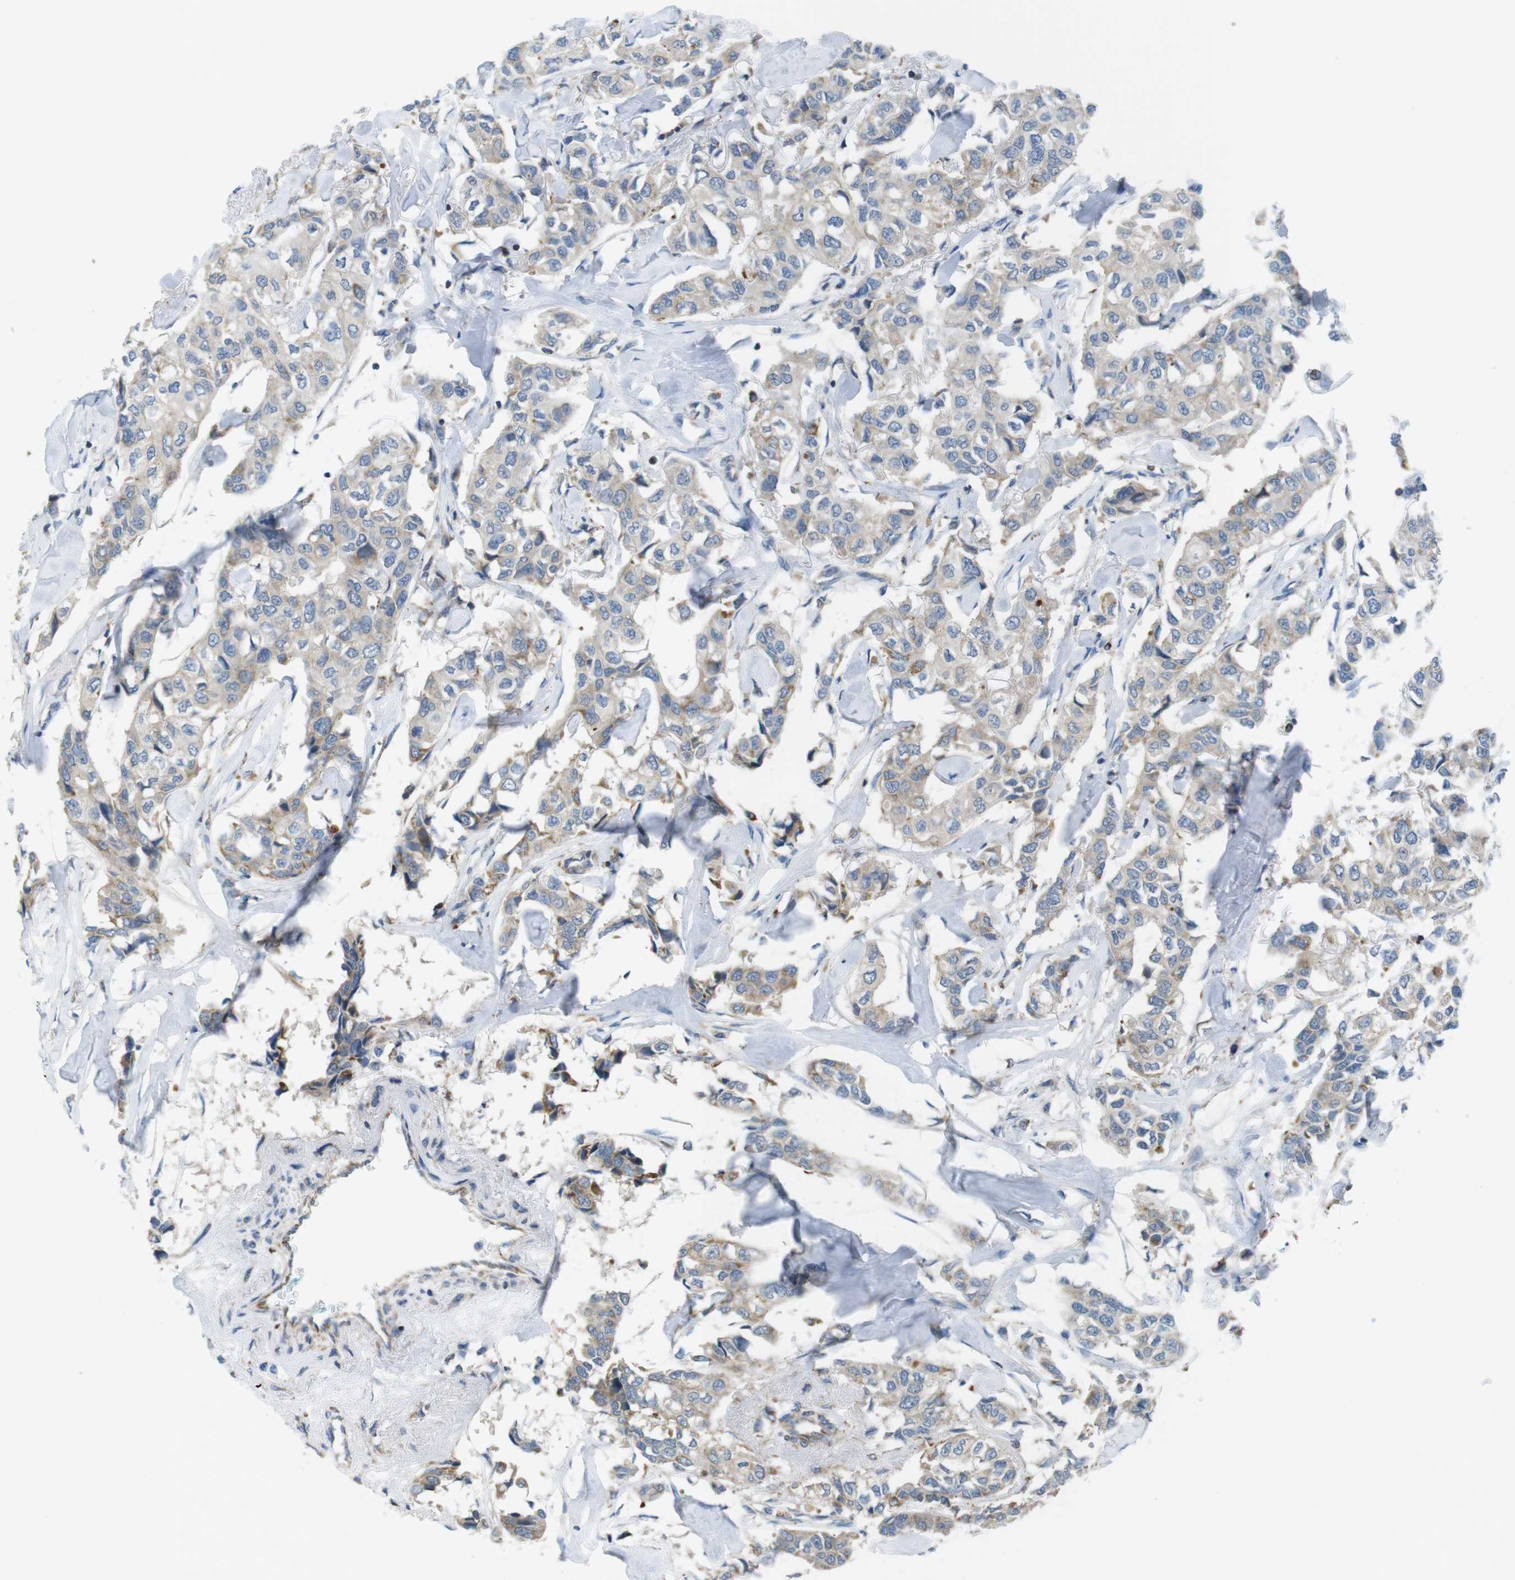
{"staining": {"intensity": "moderate", "quantity": ">75%", "location": "cytoplasmic/membranous"}, "tissue": "breast cancer", "cell_type": "Tumor cells", "image_type": "cancer", "snomed": [{"axis": "morphology", "description": "Duct carcinoma"}, {"axis": "topography", "description": "Breast"}], "caption": "This micrograph exhibits breast cancer (infiltrating ductal carcinoma) stained with immunohistochemistry to label a protein in brown. The cytoplasmic/membranous of tumor cells show moderate positivity for the protein. Nuclei are counter-stained blue.", "gene": "GRIK2", "patient": {"sex": "female", "age": 80}}